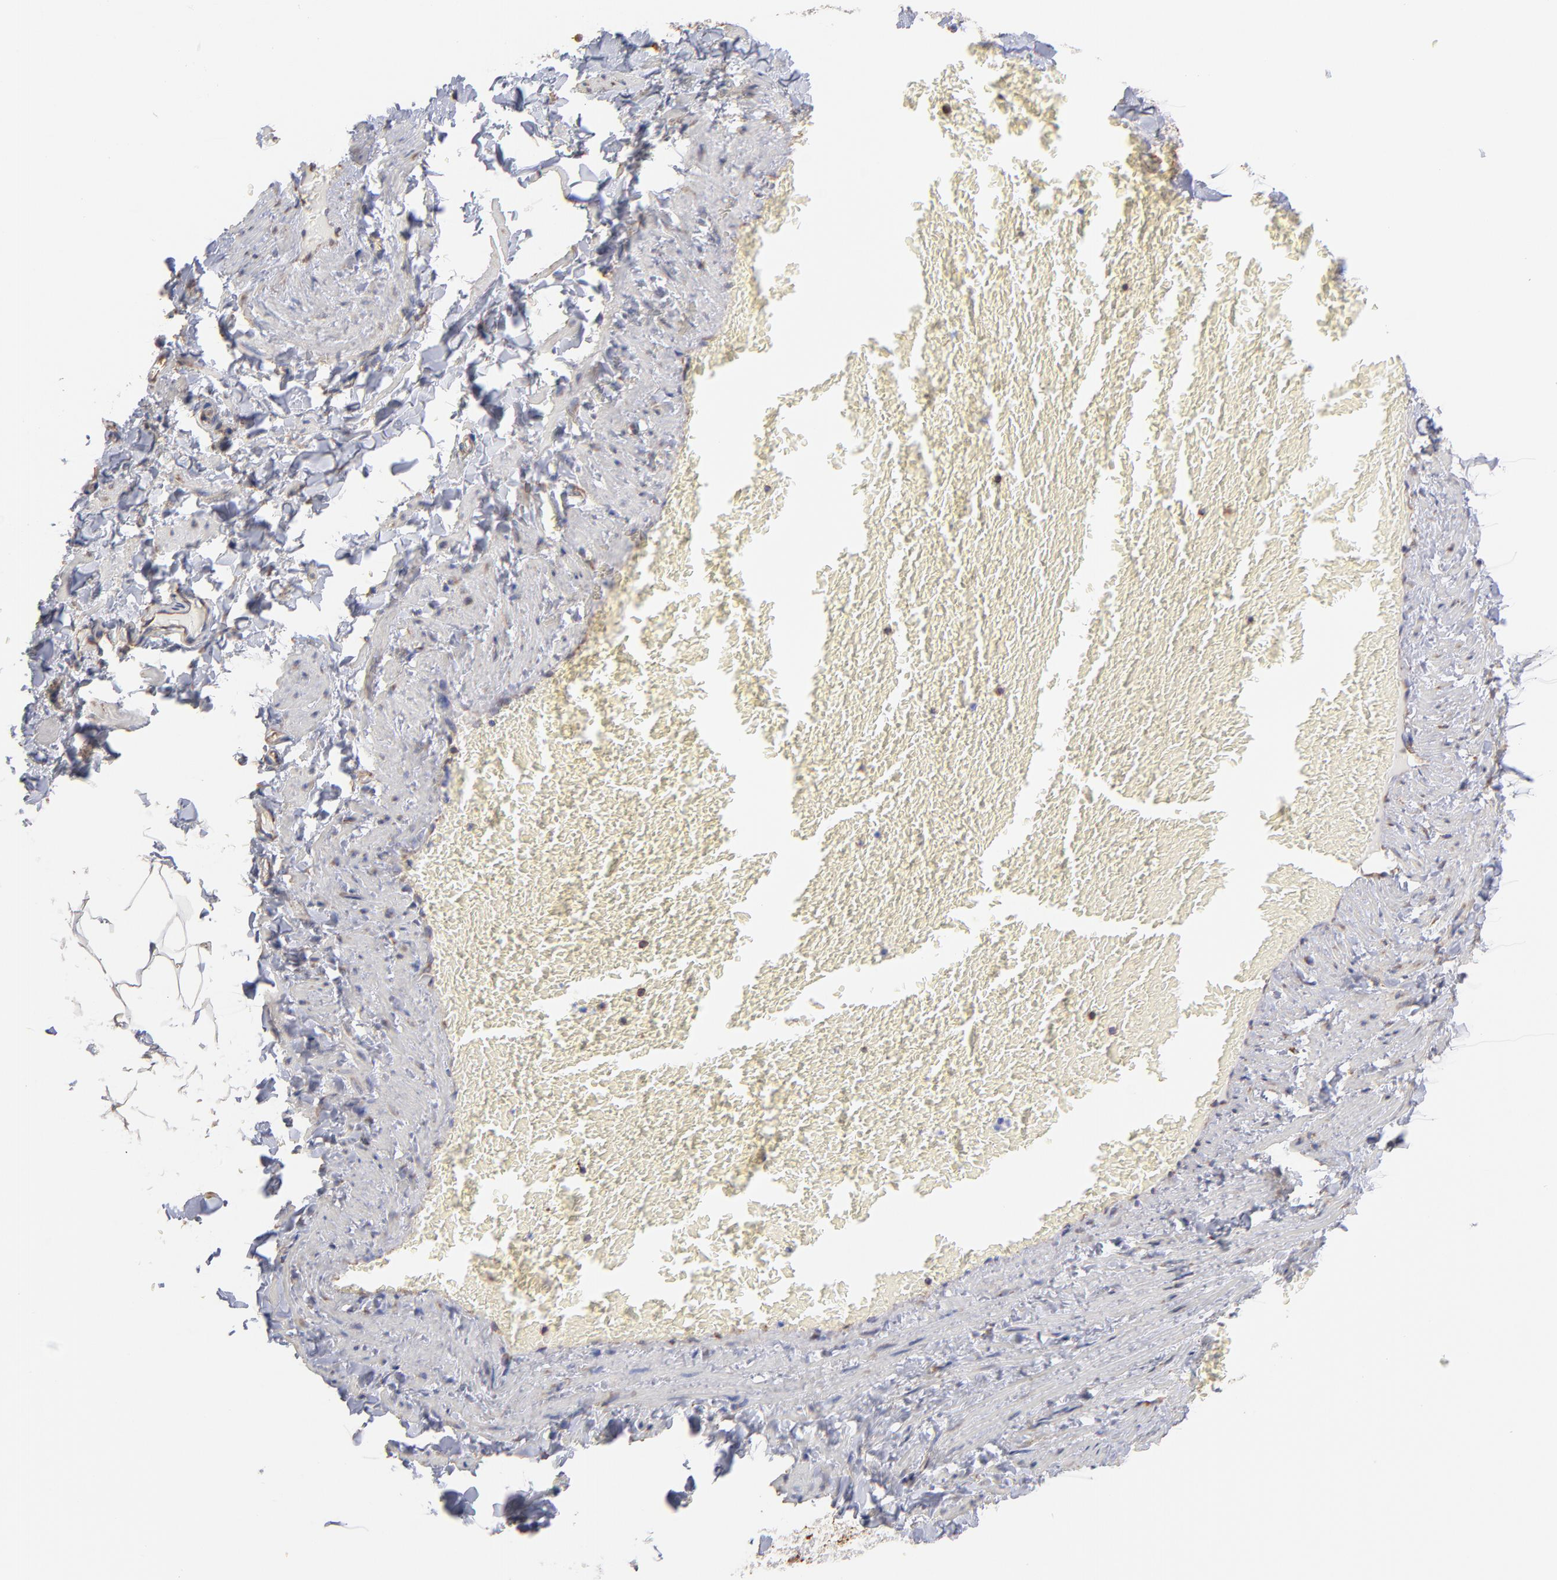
{"staining": {"intensity": "weak", "quantity": "25%-75%", "location": "cytoplasmic/membranous"}, "tissue": "adipose tissue", "cell_type": "Adipocytes", "image_type": "normal", "snomed": [{"axis": "morphology", "description": "Normal tissue, NOS"}, {"axis": "topography", "description": "Vascular tissue"}], "caption": "Adipocytes display weak cytoplasmic/membranous positivity in approximately 25%-75% of cells in normal adipose tissue. (Brightfield microscopy of DAB IHC at high magnification).", "gene": "RPL9", "patient": {"sex": "male", "age": 41}}